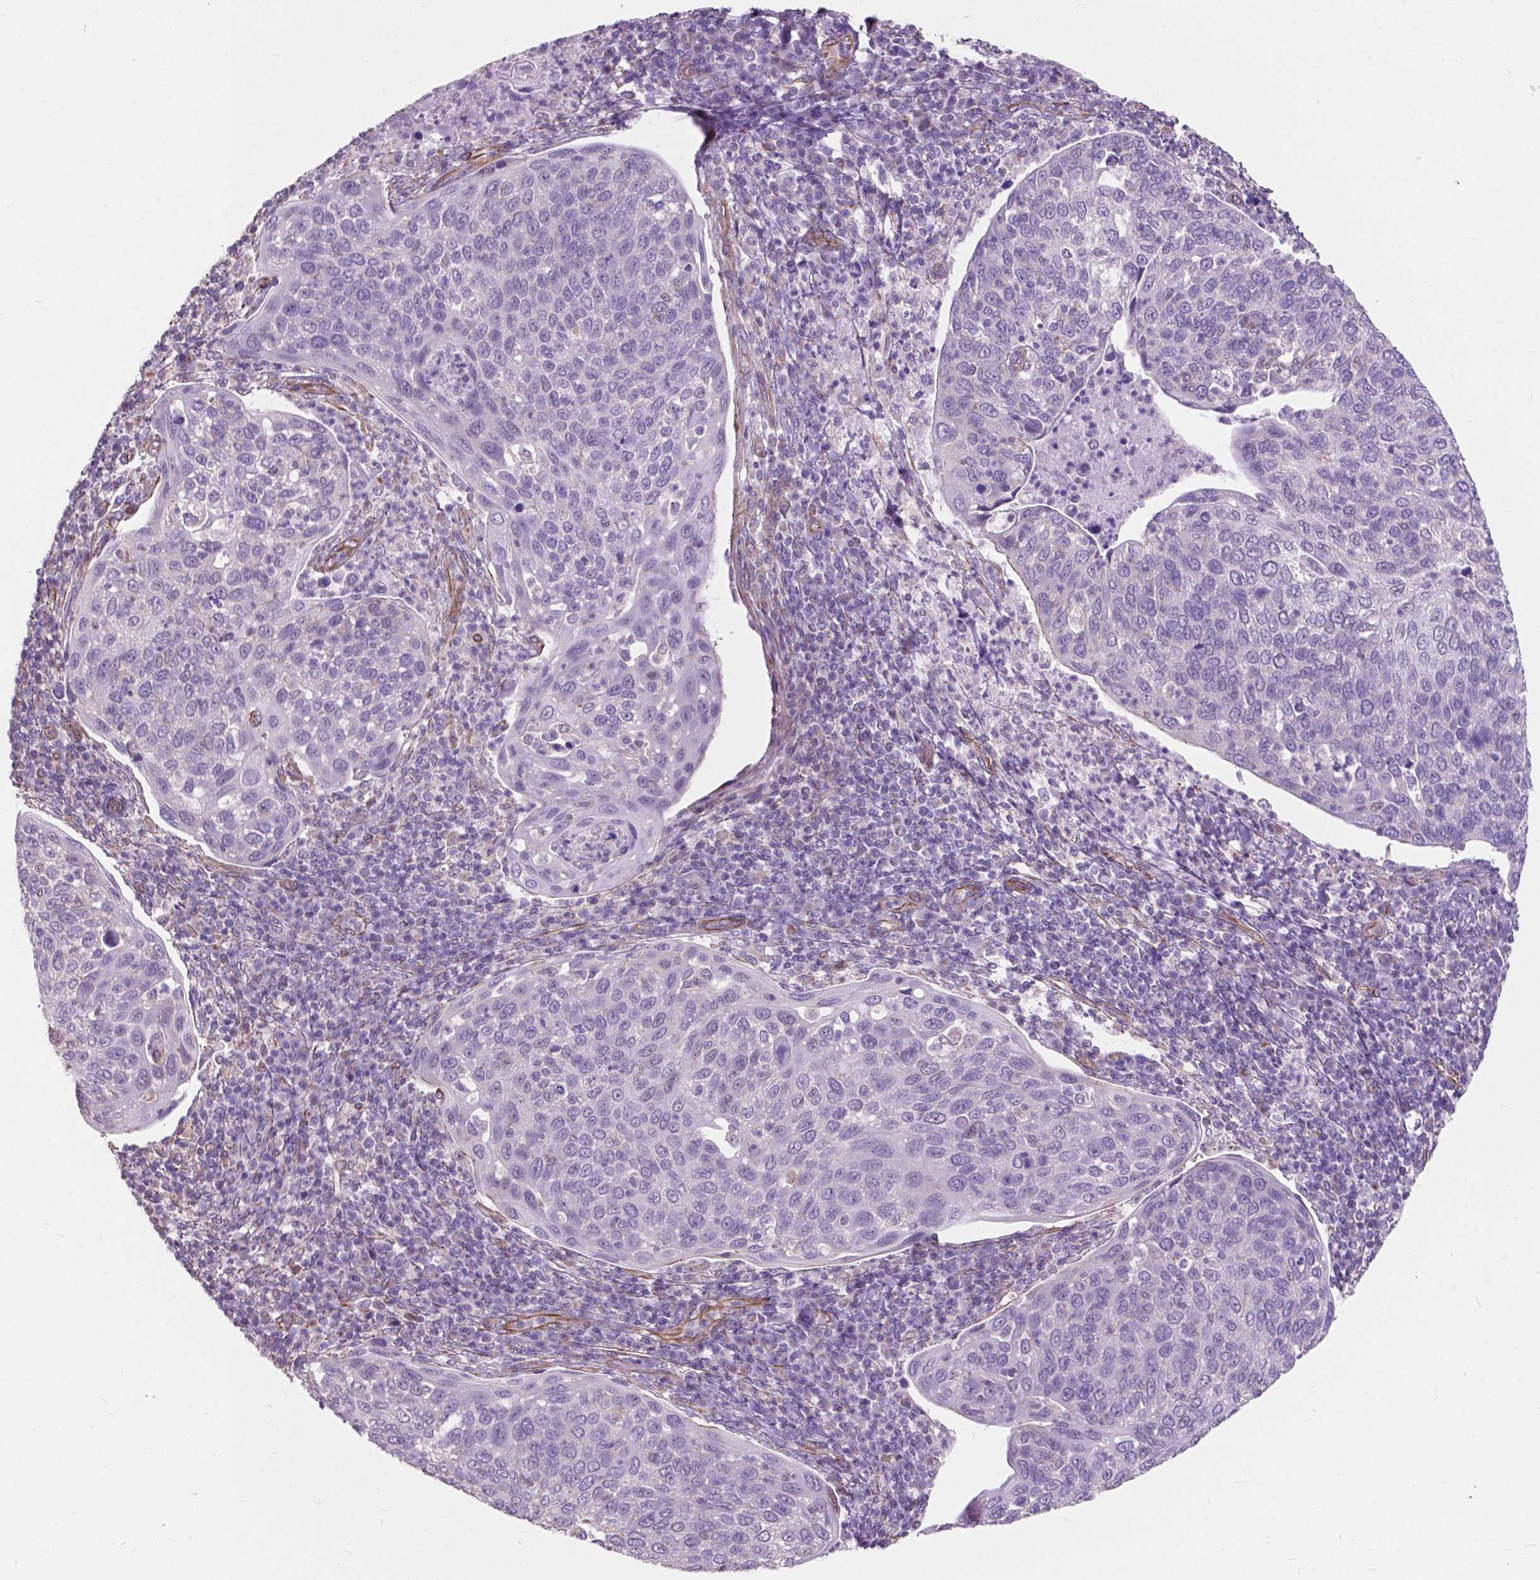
{"staining": {"intensity": "negative", "quantity": "none", "location": "none"}, "tissue": "cervical cancer", "cell_type": "Tumor cells", "image_type": "cancer", "snomed": [{"axis": "morphology", "description": "Squamous cell carcinoma, NOS"}, {"axis": "topography", "description": "Cervix"}], "caption": "Tumor cells are negative for brown protein staining in squamous cell carcinoma (cervical).", "gene": "AMOT", "patient": {"sex": "female", "age": 54}}